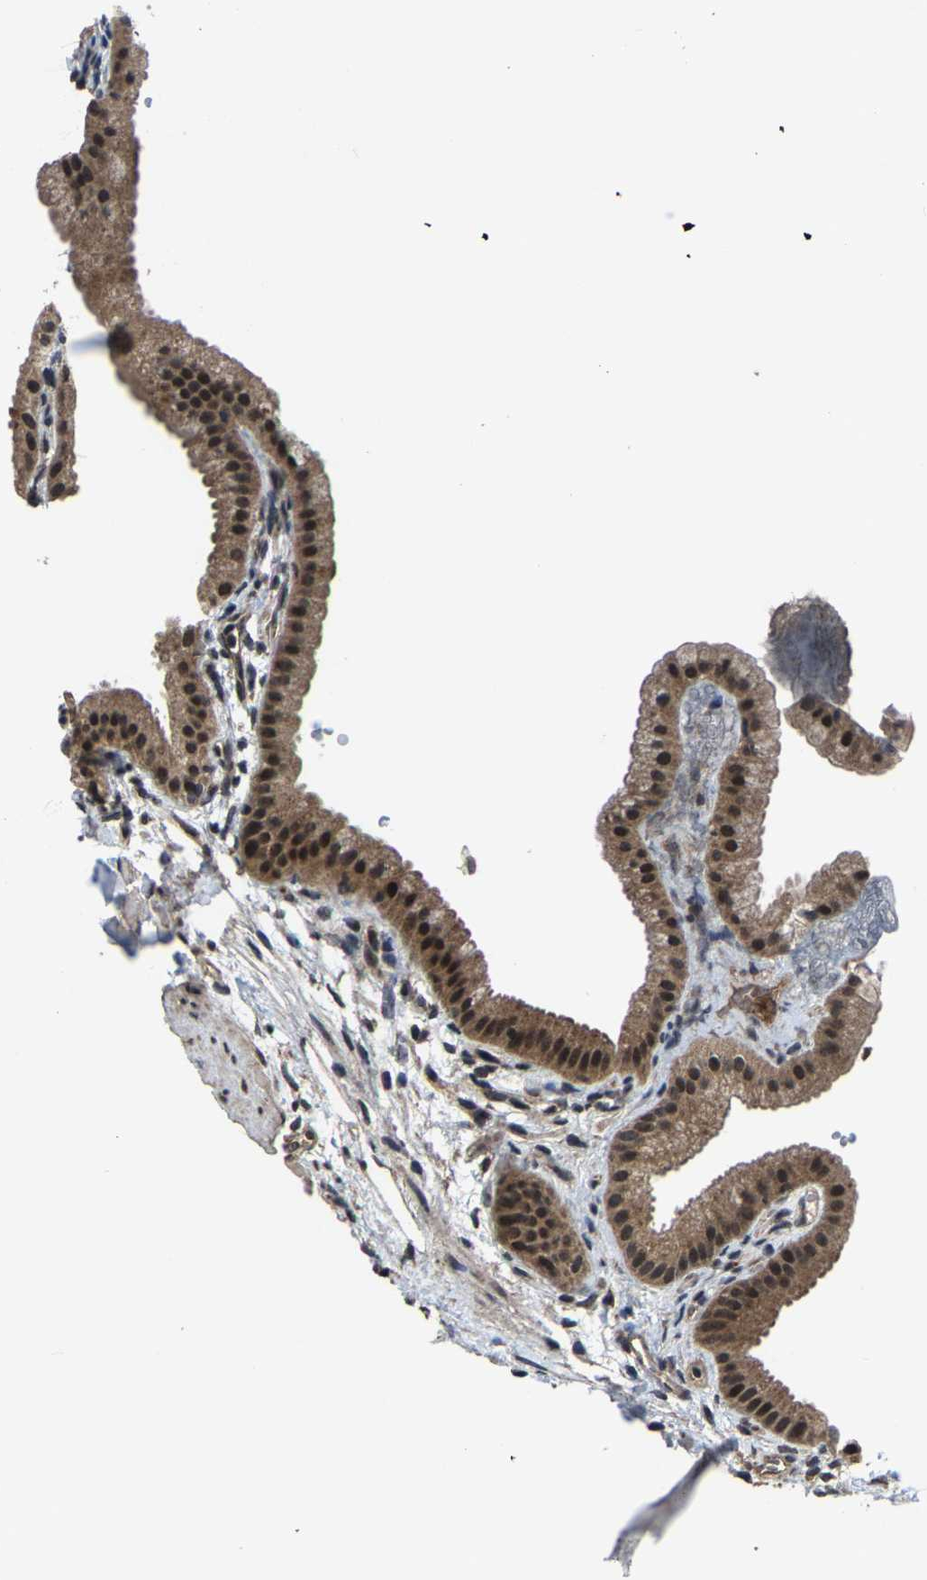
{"staining": {"intensity": "moderate", "quantity": ">75%", "location": "cytoplasmic/membranous,nuclear"}, "tissue": "gallbladder", "cell_type": "Glandular cells", "image_type": "normal", "snomed": [{"axis": "morphology", "description": "Normal tissue, NOS"}, {"axis": "topography", "description": "Gallbladder"}], "caption": "Moderate cytoplasmic/membranous,nuclear staining for a protein is appreciated in approximately >75% of glandular cells of unremarkable gallbladder using immunohistochemistry.", "gene": "HUWE1", "patient": {"sex": "female", "age": 64}}